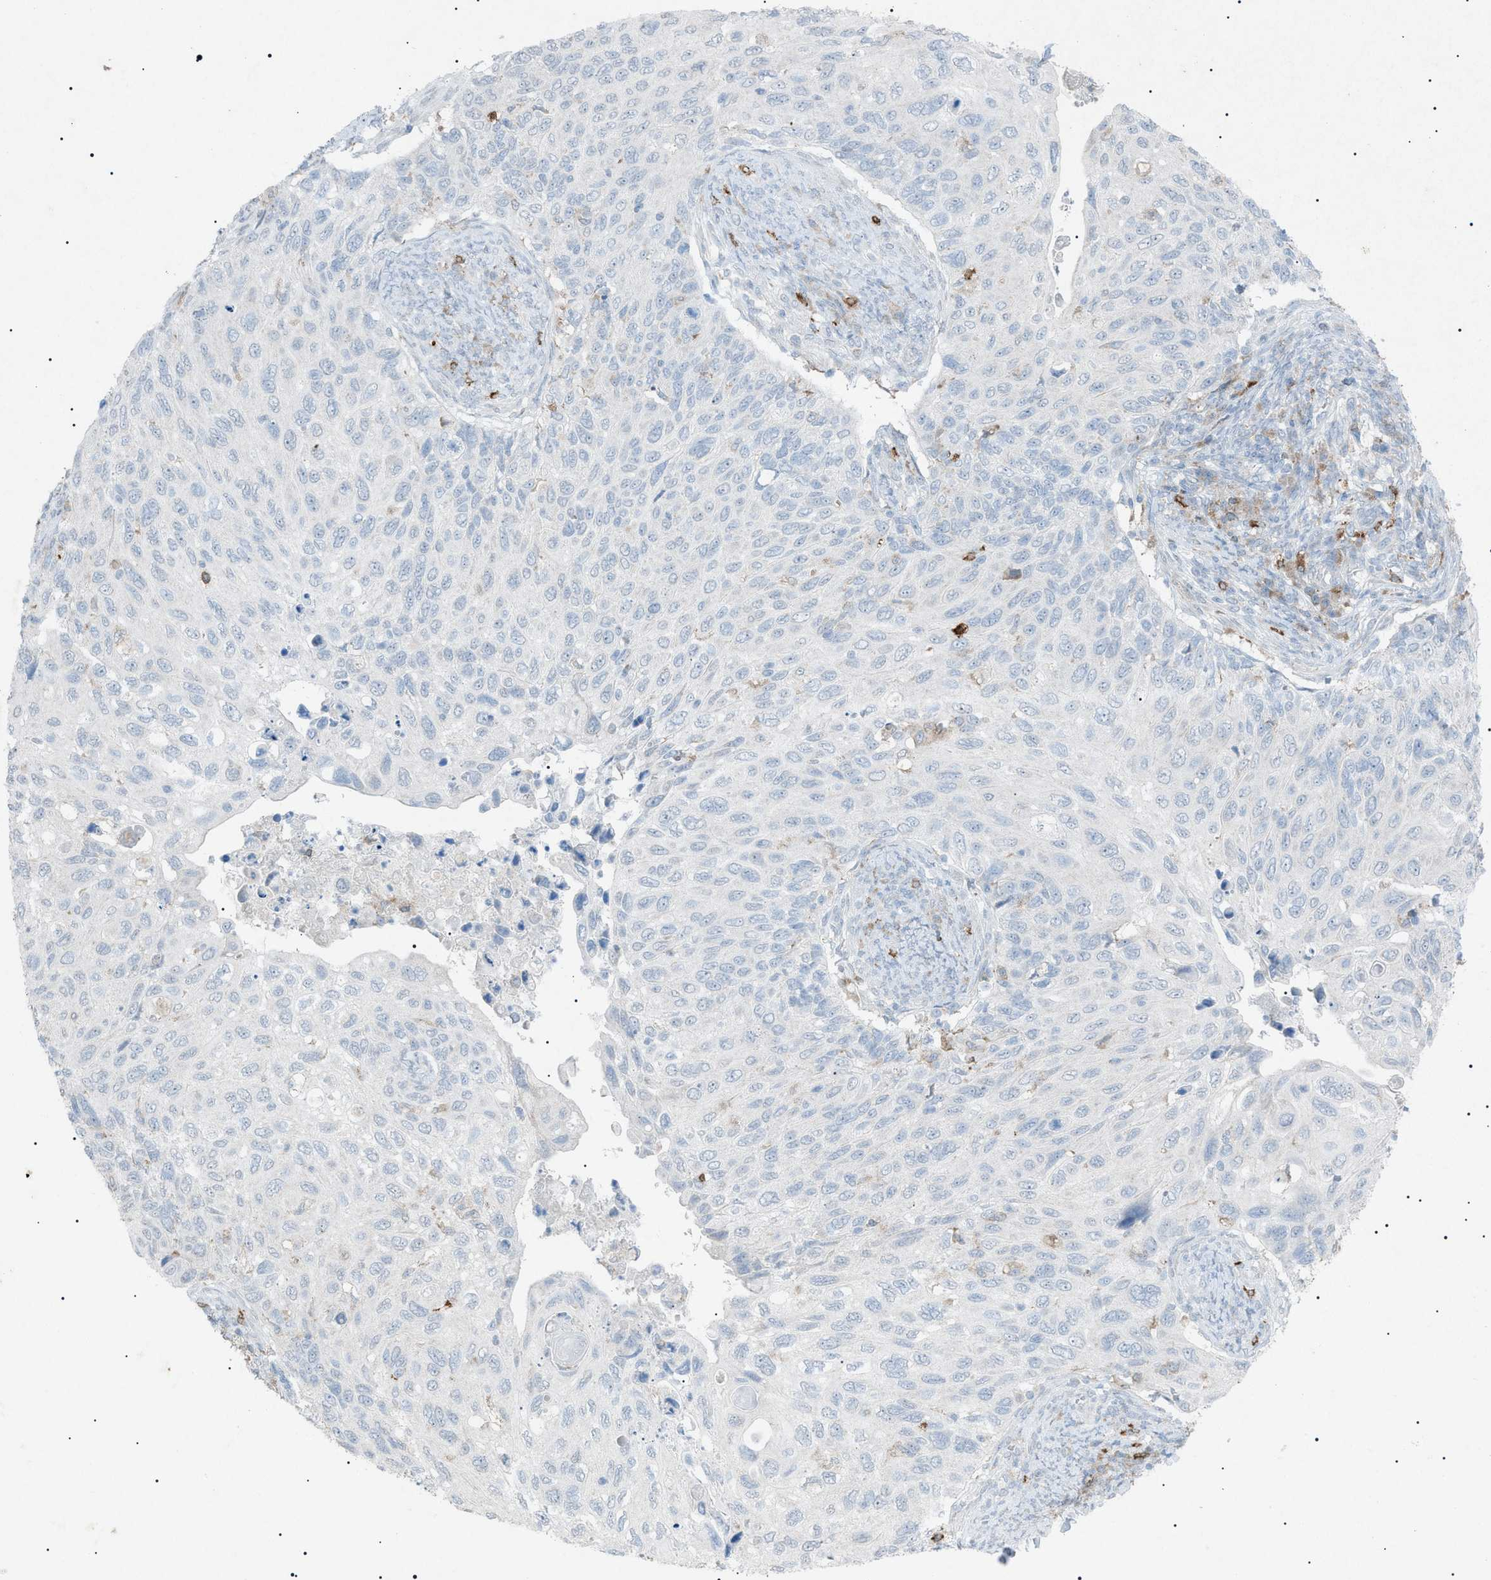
{"staining": {"intensity": "negative", "quantity": "none", "location": "none"}, "tissue": "cervical cancer", "cell_type": "Tumor cells", "image_type": "cancer", "snomed": [{"axis": "morphology", "description": "Squamous cell carcinoma, NOS"}, {"axis": "topography", "description": "Cervix"}], "caption": "Tumor cells show no significant positivity in cervical squamous cell carcinoma.", "gene": "BTK", "patient": {"sex": "female", "age": 70}}